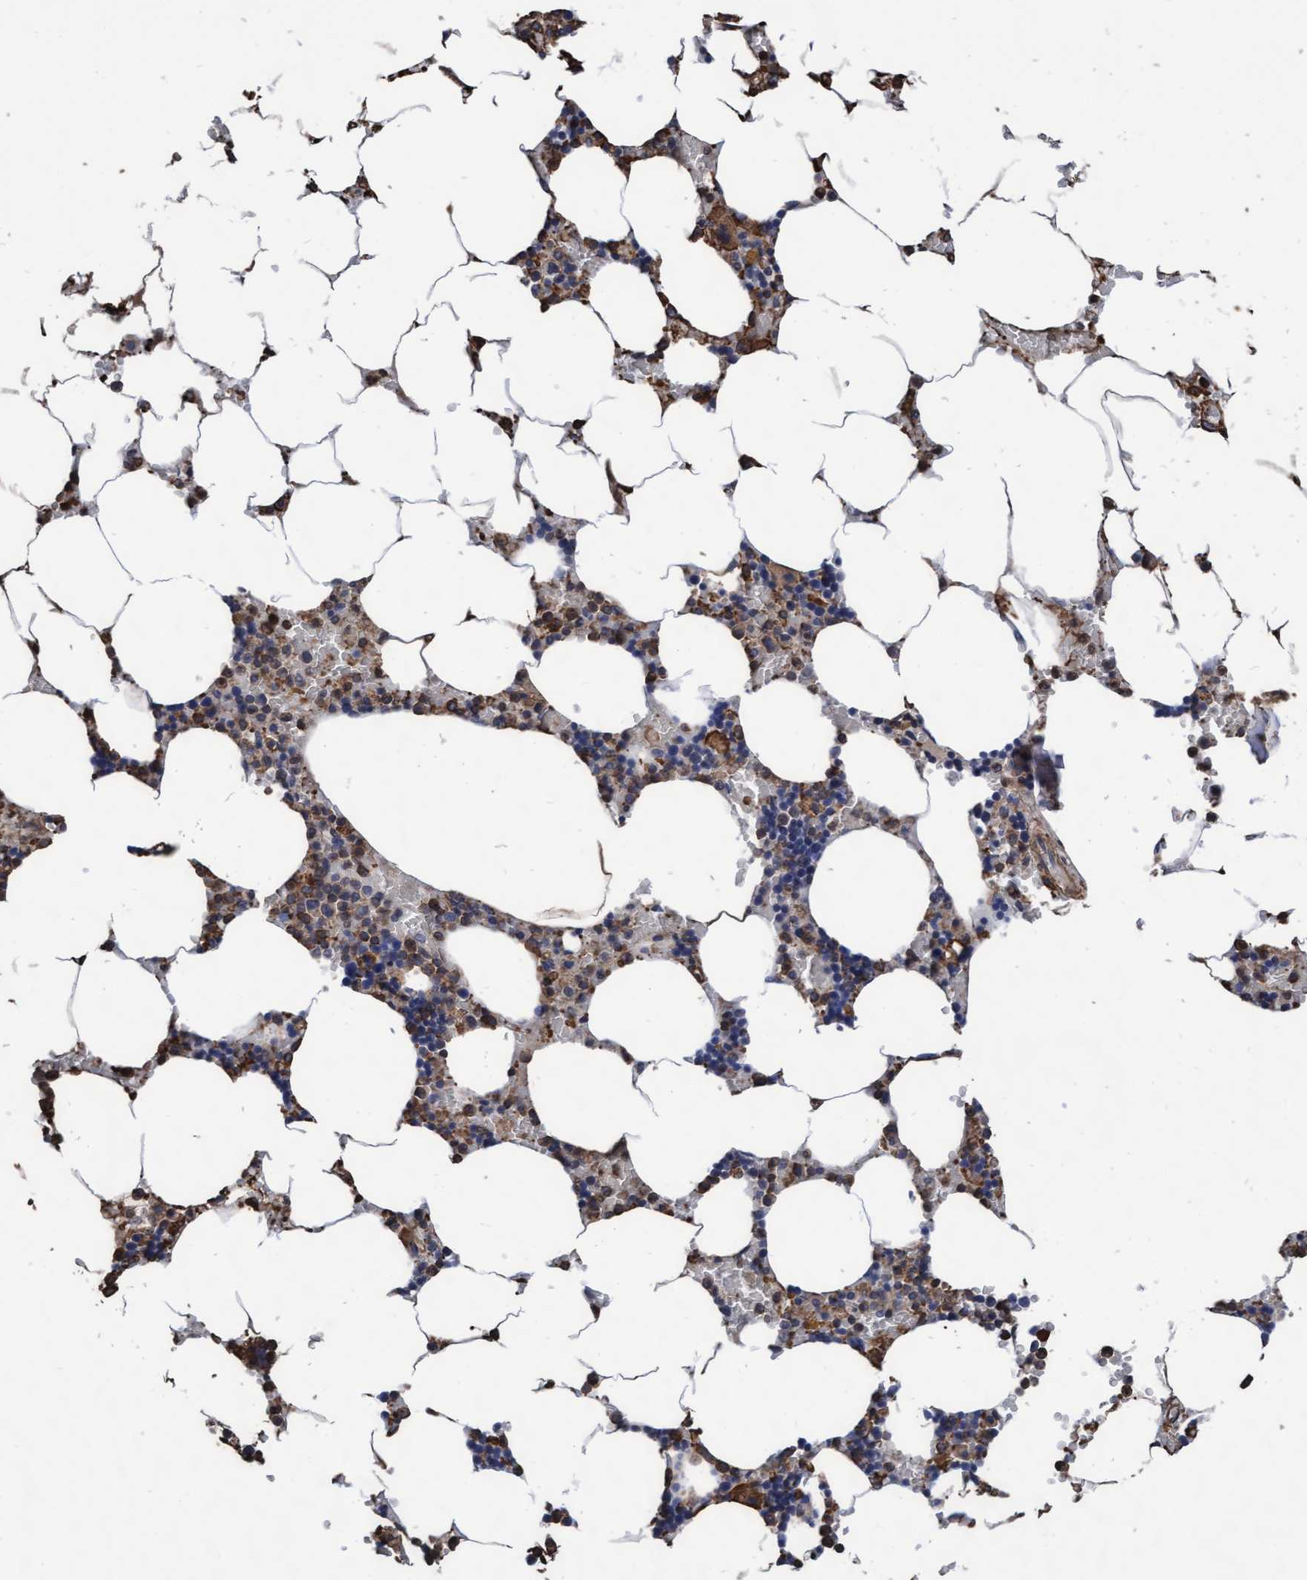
{"staining": {"intensity": "moderate", "quantity": "25%-75%", "location": "cytoplasmic/membranous"}, "tissue": "bone marrow", "cell_type": "Hematopoietic cells", "image_type": "normal", "snomed": [{"axis": "morphology", "description": "Normal tissue, NOS"}, {"axis": "topography", "description": "Bone marrow"}], "caption": "DAB (3,3'-diaminobenzidine) immunohistochemical staining of benign bone marrow exhibits moderate cytoplasmic/membranous protein staining in about 25%-75% of hematopoietic cells. The staining was performed using DAB (3,3'-diaminobenzidine) to visualize the protein expression in brown, while the nuclei were stained in blue with hematoxylin (Magnification: 20x).", "gene": "GRHPR", "patient": {"sex": "male", "age": 70}}